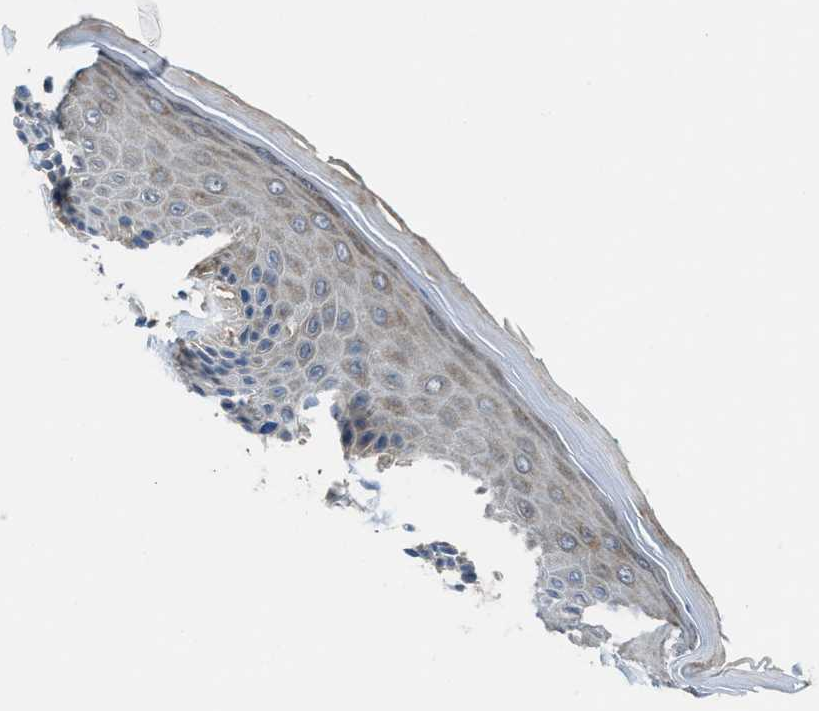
{"staining": {"intensity": "negative", "quantity": "none", "location": "none"}, "tissue": "skin", "cell_type": "Epidermal cells", "image_type": "normal", "snomed": [{"axis": "morphology", "description": "Normal tissue, NOS"}, {"axis": "topography", "description": "Vulva"}], "caption": "An immunohistochemistry image of unremarkable skin is shown. There is no staining in epidermal cells of skin. (DAB (3,3'-diaminobenzidine) IHC with hematoxylin counter stain).", "gene": "MAP3K20", "patient": {"sex": "female", "age": 73}}